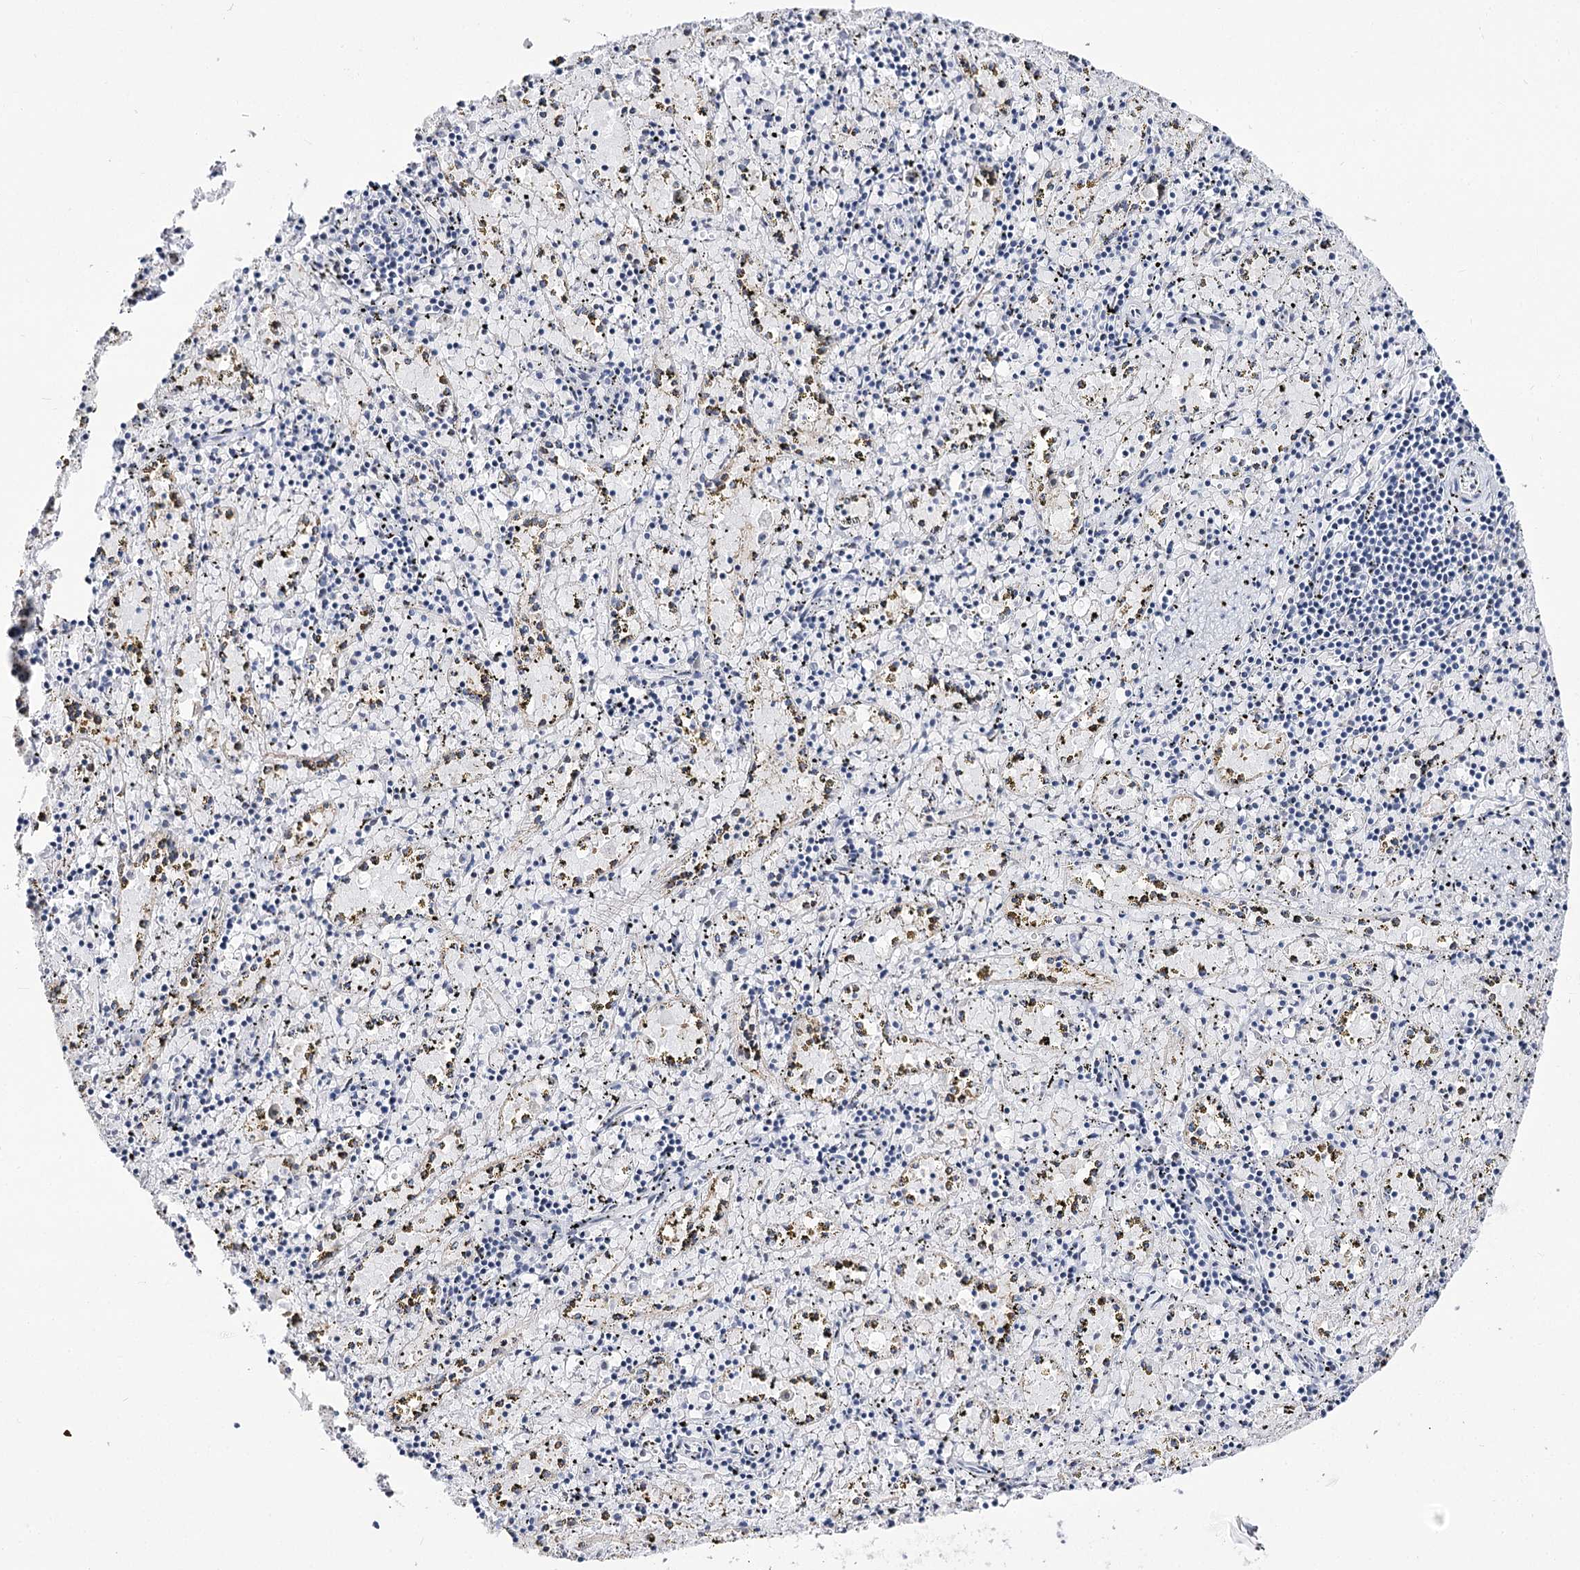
{"staining": {"intensity": "negative", "quantity": "none", "location": "none"}, "tissue": "spleen", "cell_type": "Cells in red pulp", "image_type": "normal", "snomed": [{"axis": "morphology", "description": "Normal tissue, NOS"}, {"axis": "topography", "description": "Spleen"}], "caption": "Protein analysis of normal spleen demonstrates no significant positivity in cells in red pulp.", "gene": "TMEM201", "patient": {"sex": "male", "age": 11}}